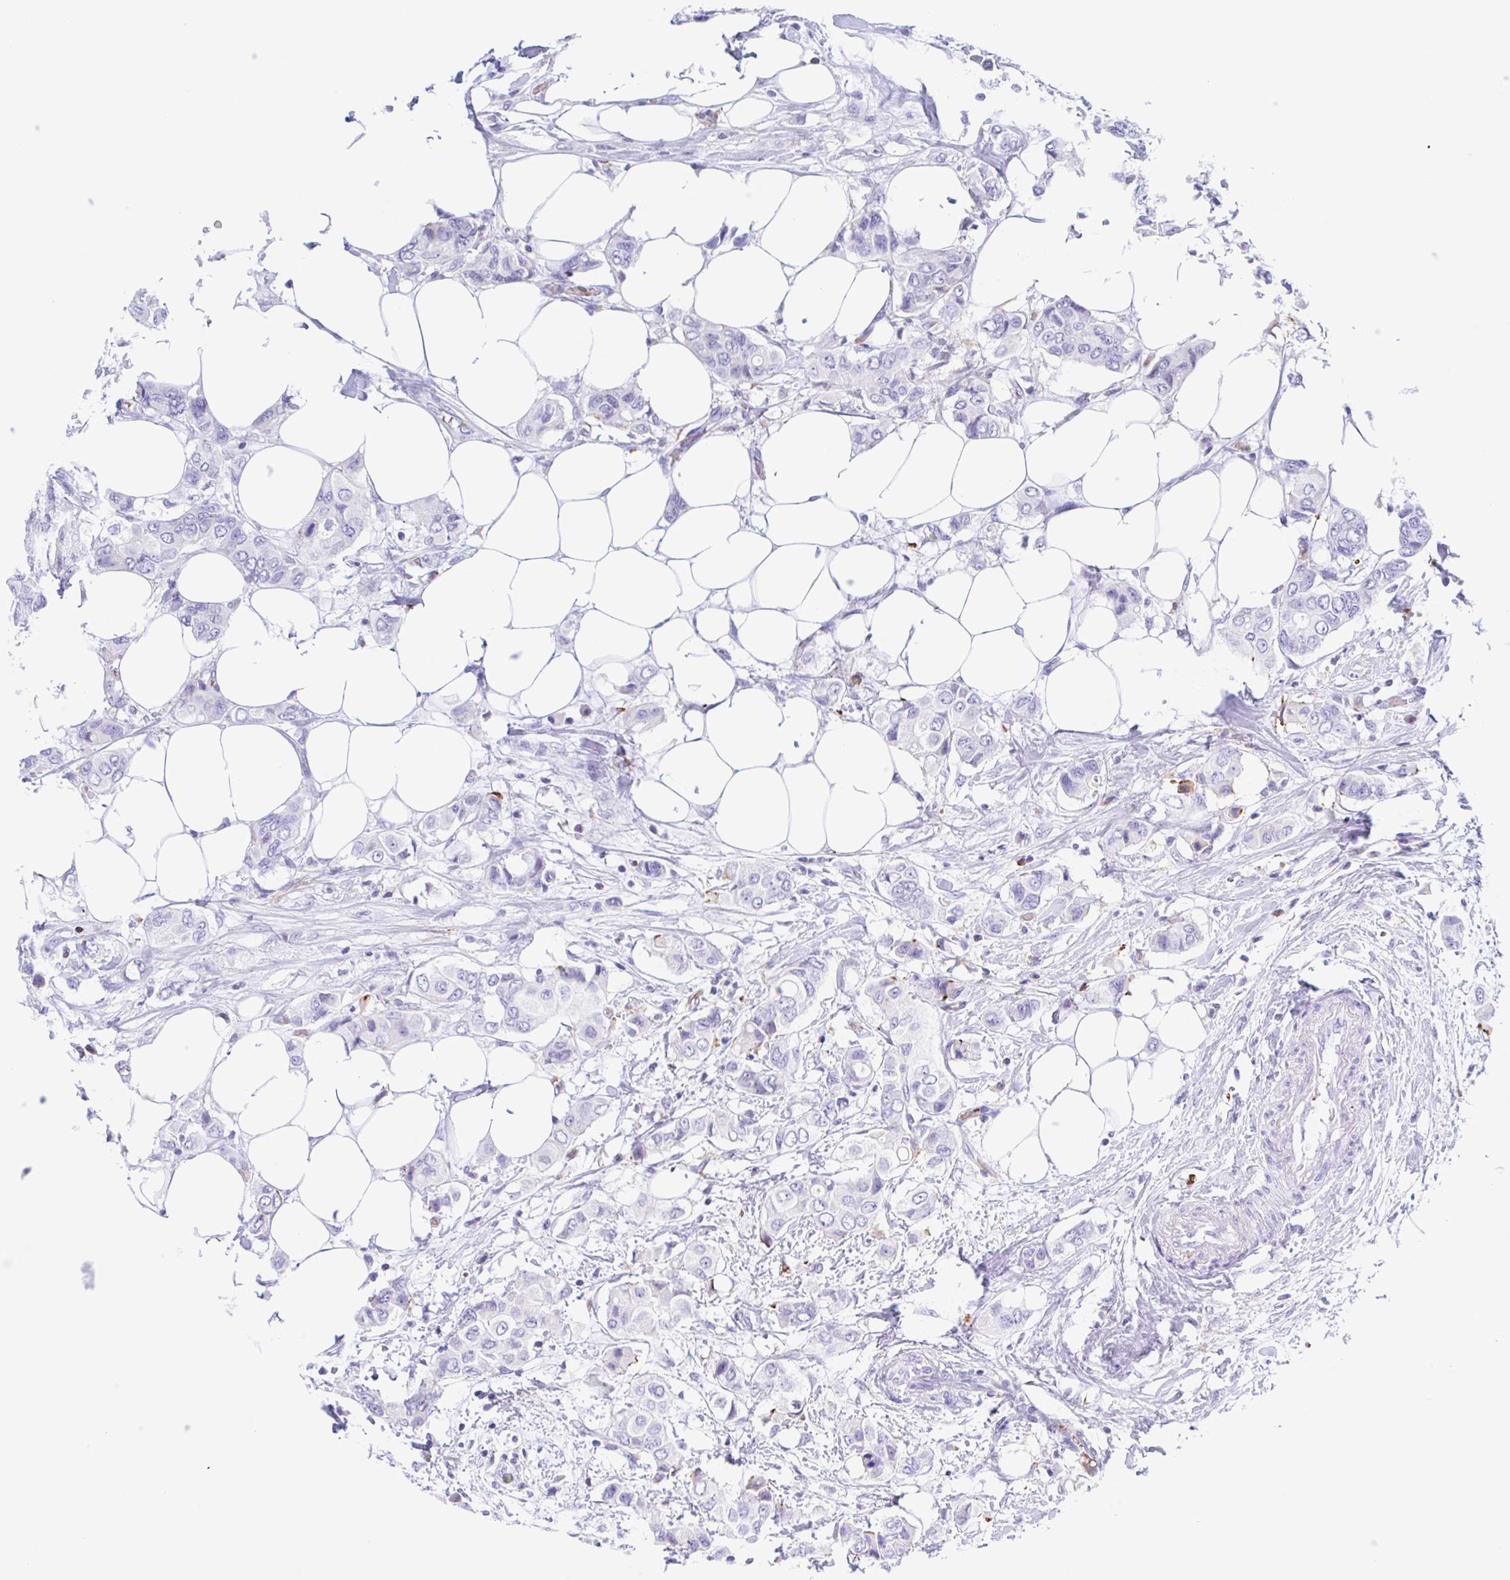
{"staining": {"intensity": "negative", "quantity": "none", "location": "none"}, "tissue": "breast cancer", "cell_type": "Tumor cells", "image_type": "cancer", "snomed": [{"axis": "morphology", "description": "Lobular carcinoma"}, {"axis": "topography", "description": "Breast"}], "caption": "Tumor cells are negative for protein expression in human breast cancer.", "gene": "ANKRD9", "patient": {"sex": "female", "age": 51}}